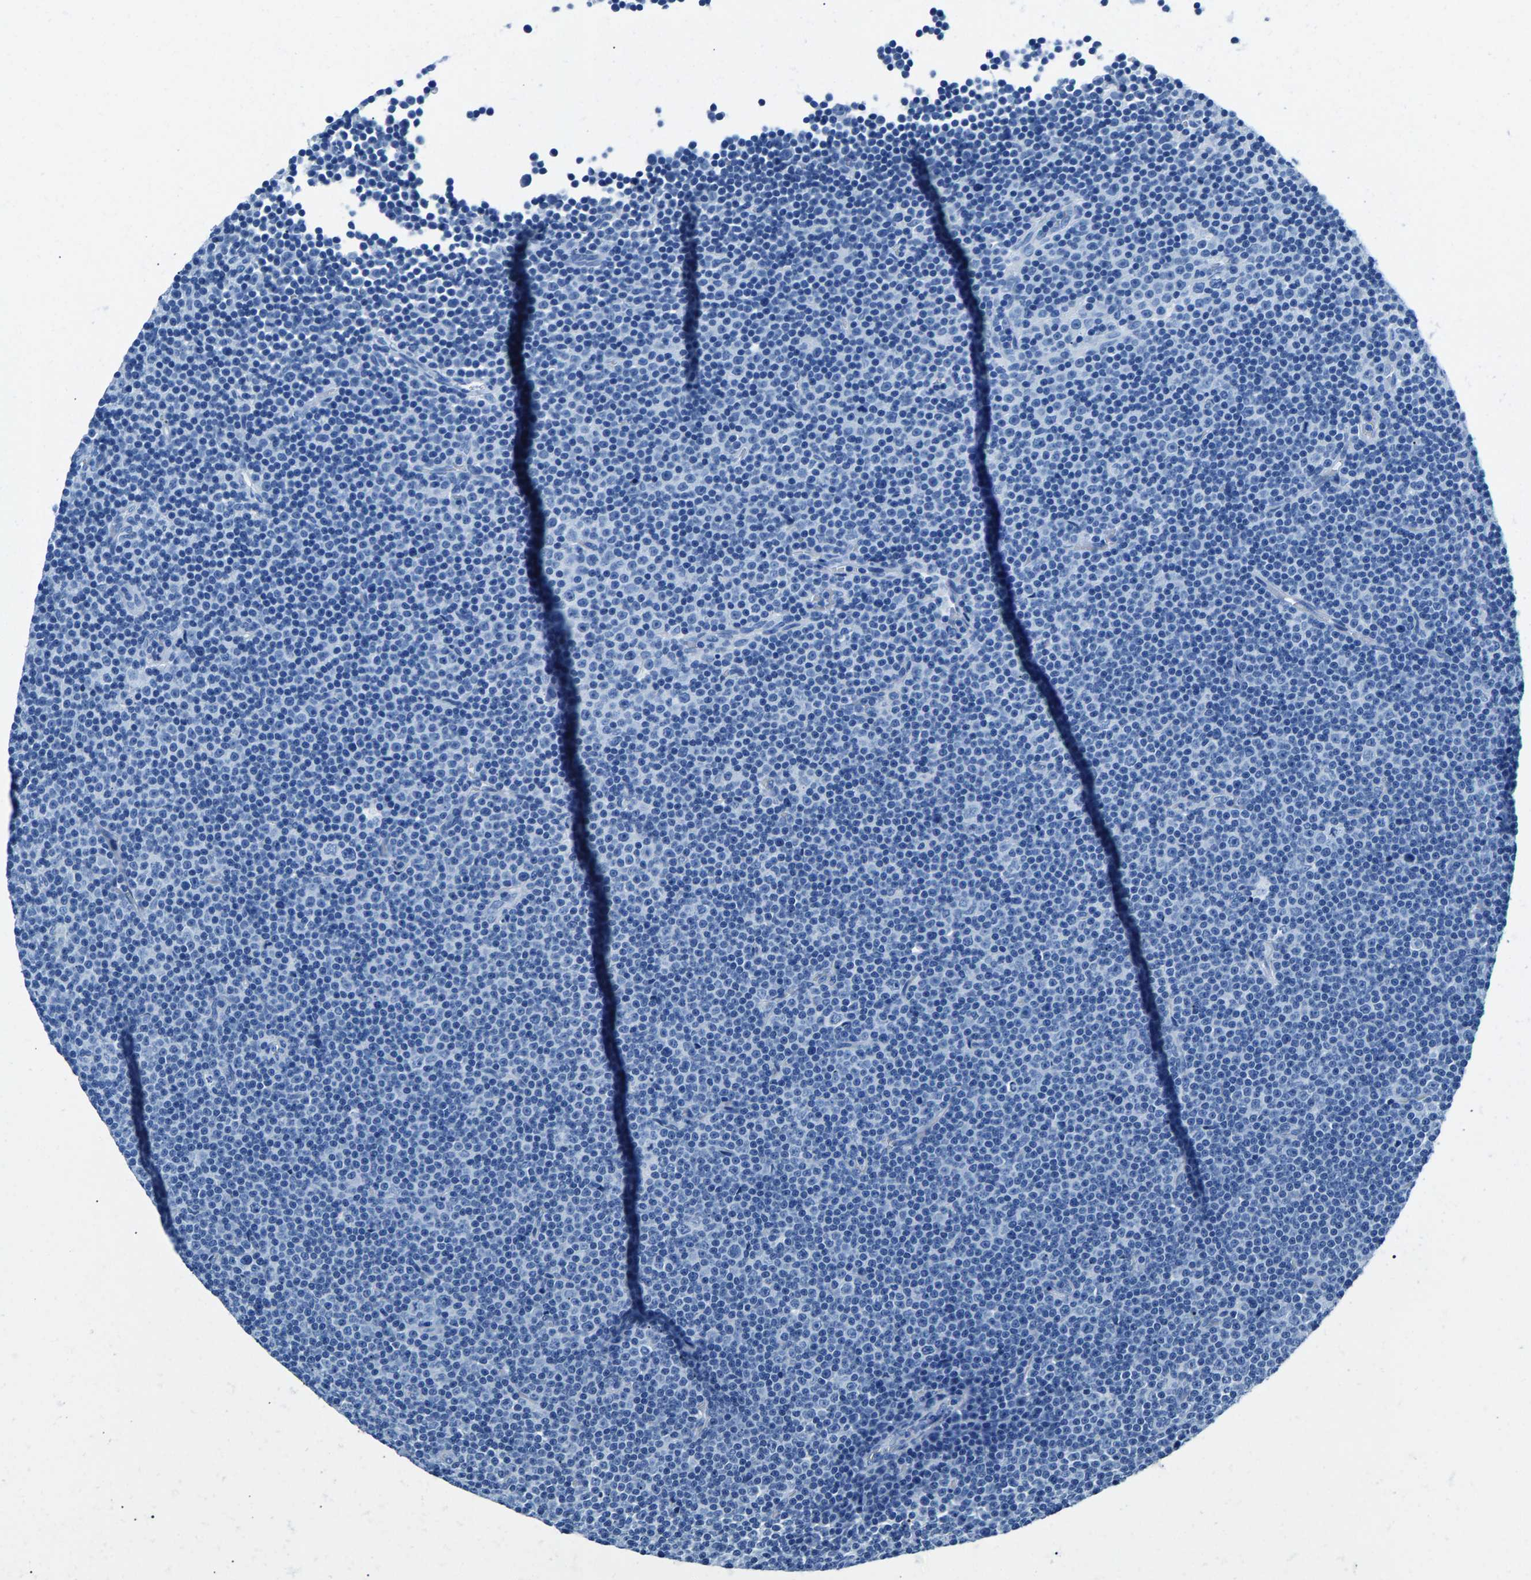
{"staining": {"intensity": "negative", "quantity": "none", "location": "none"}, "tissue": "lymphoma", "cell_type": "Tumor cells", "image_type": "cancer", "snomed": [{"axis": "morphology", "description": "Malignant lymphoma, non-Hodgkin's type, Low grade"}, {"axis": "topography", "description": "Lymph node"}], "caption": "High magnification brightfield microscopy of low-grade malignant lymphoma, non-Hodgkin's type stained with DAB (brown) and counterstained with hematoxylin (blue): tumor cells show no significant staining.", "gene": "CPS1", "patient": {"sex": "female", "age": 67}}